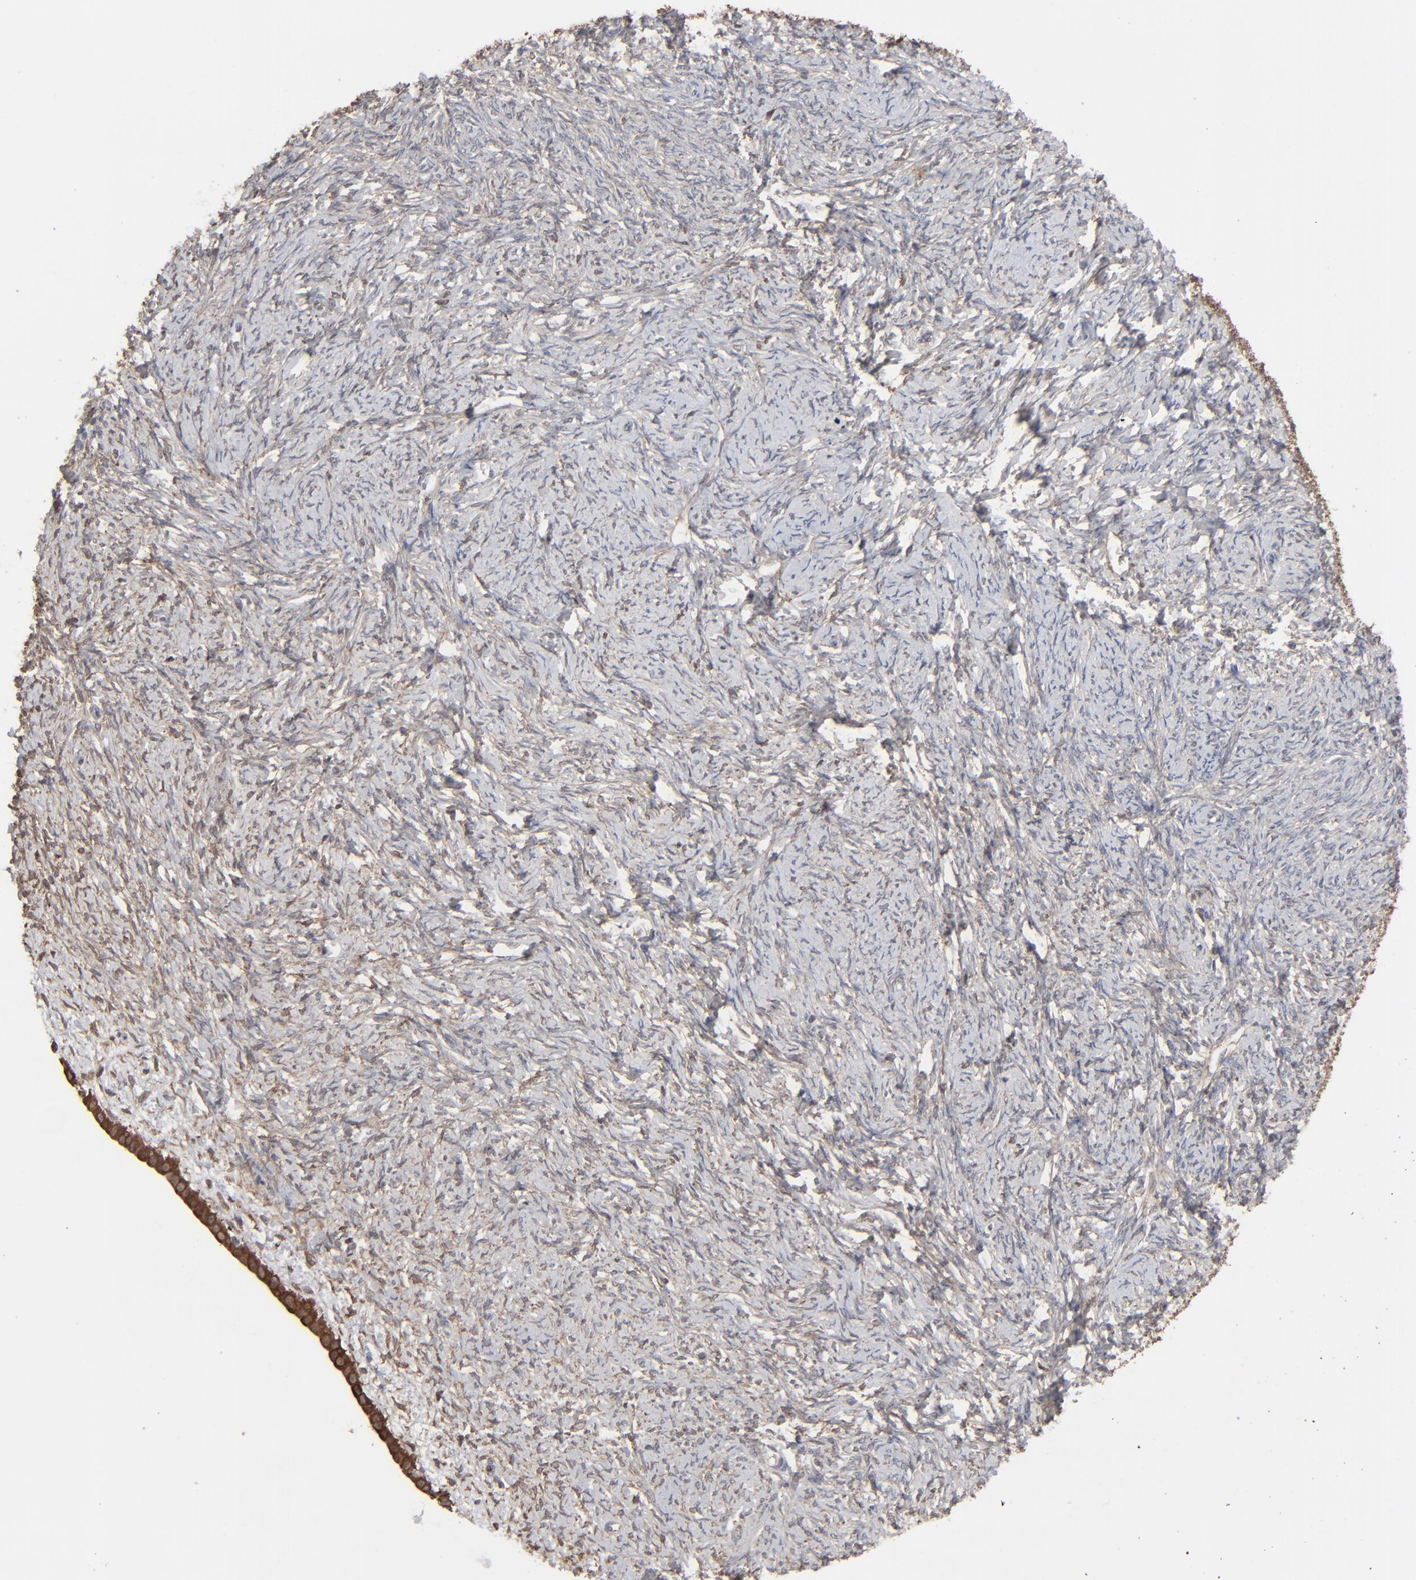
{"staining": {"intensity": "moderate", "quantity": ">75%", "location": "cytoplasmic/membranous"}, "tissue": "ovarian cancer", "cell_type": "Tumor cells", "image_type": "cancer", "snomed": [{"axis": "morphology", "description": "Normal tissue, NOS"}, {"axis": "morphology", "description": "Cystadenocarcinoma, serous, NOS"}, {"axis": "topography", "description": "Ovary"}], "caption": "A high-resolution image shows IHC staining of ovarian serous cystadenocarcinoma, which exhibits moderate cytoplasmic/membranous staining in about >75% of tumor cells.", "gene": "NME1-NME2", "patient": {"sex": "female", "age": 62}}